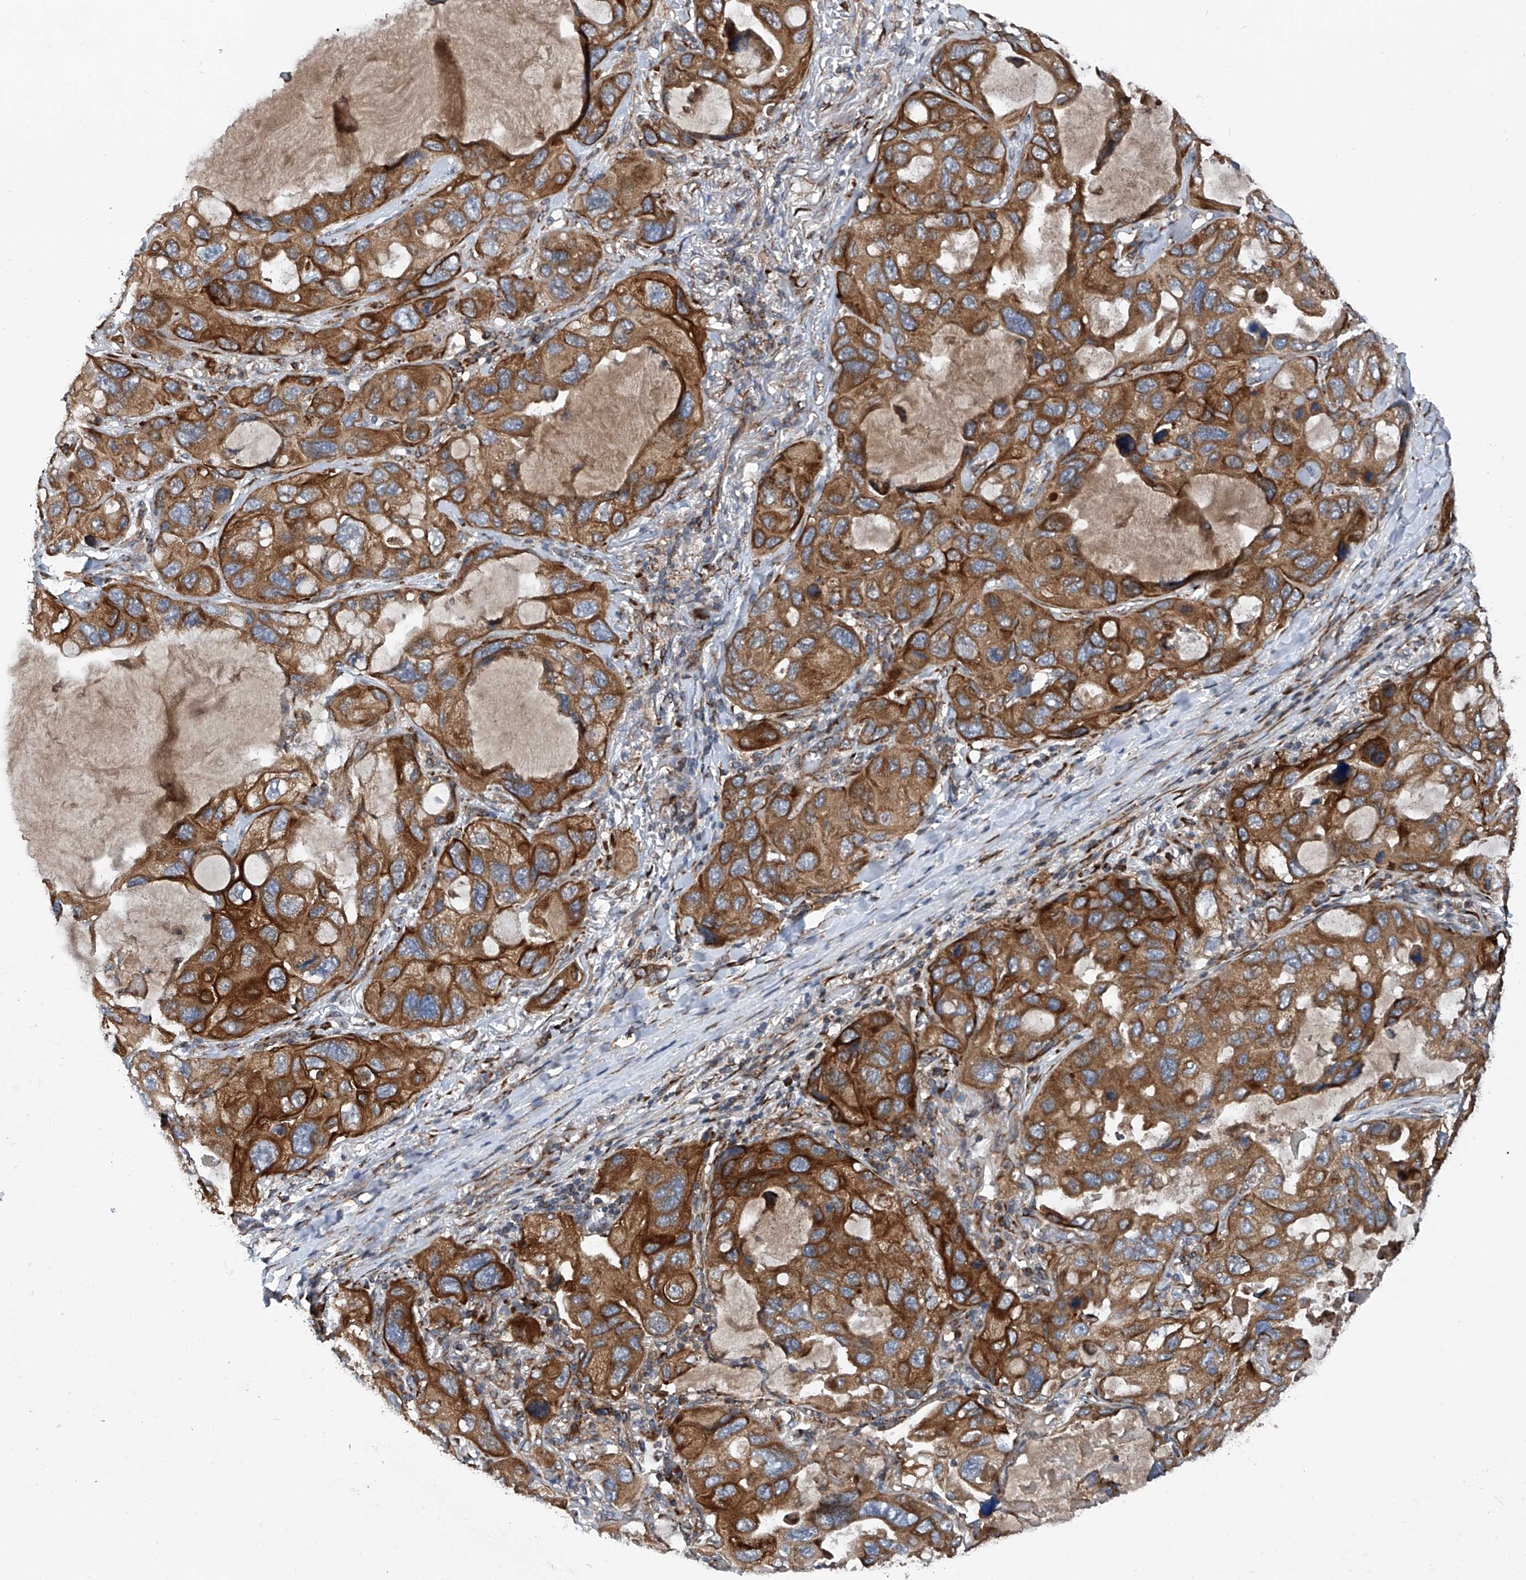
{"staining": {"intensity": "strong", "quantity": ">75%", "location": "cytoplasmic/membranous"}, "tissue": "lung cancer", "cell_type": "Tumor cells", "image_type": "cancer", "snomed": [{"axis": "morphology", "description": "Squamous cell carcinoma, NOS"}, {"axis": "topography", "description": "Lung"}], "caption": "This micrograph demonstrates lung squamous cell carcinoma stained with immunohistochemistry to label a protein in brown. The cytoplasmic/membranous of tumor cells show strong positivity for the protein. Nuclei are counter-stained blue.", "gene": "ASCC3", "patient": {"sex": "female", "age": 73}}